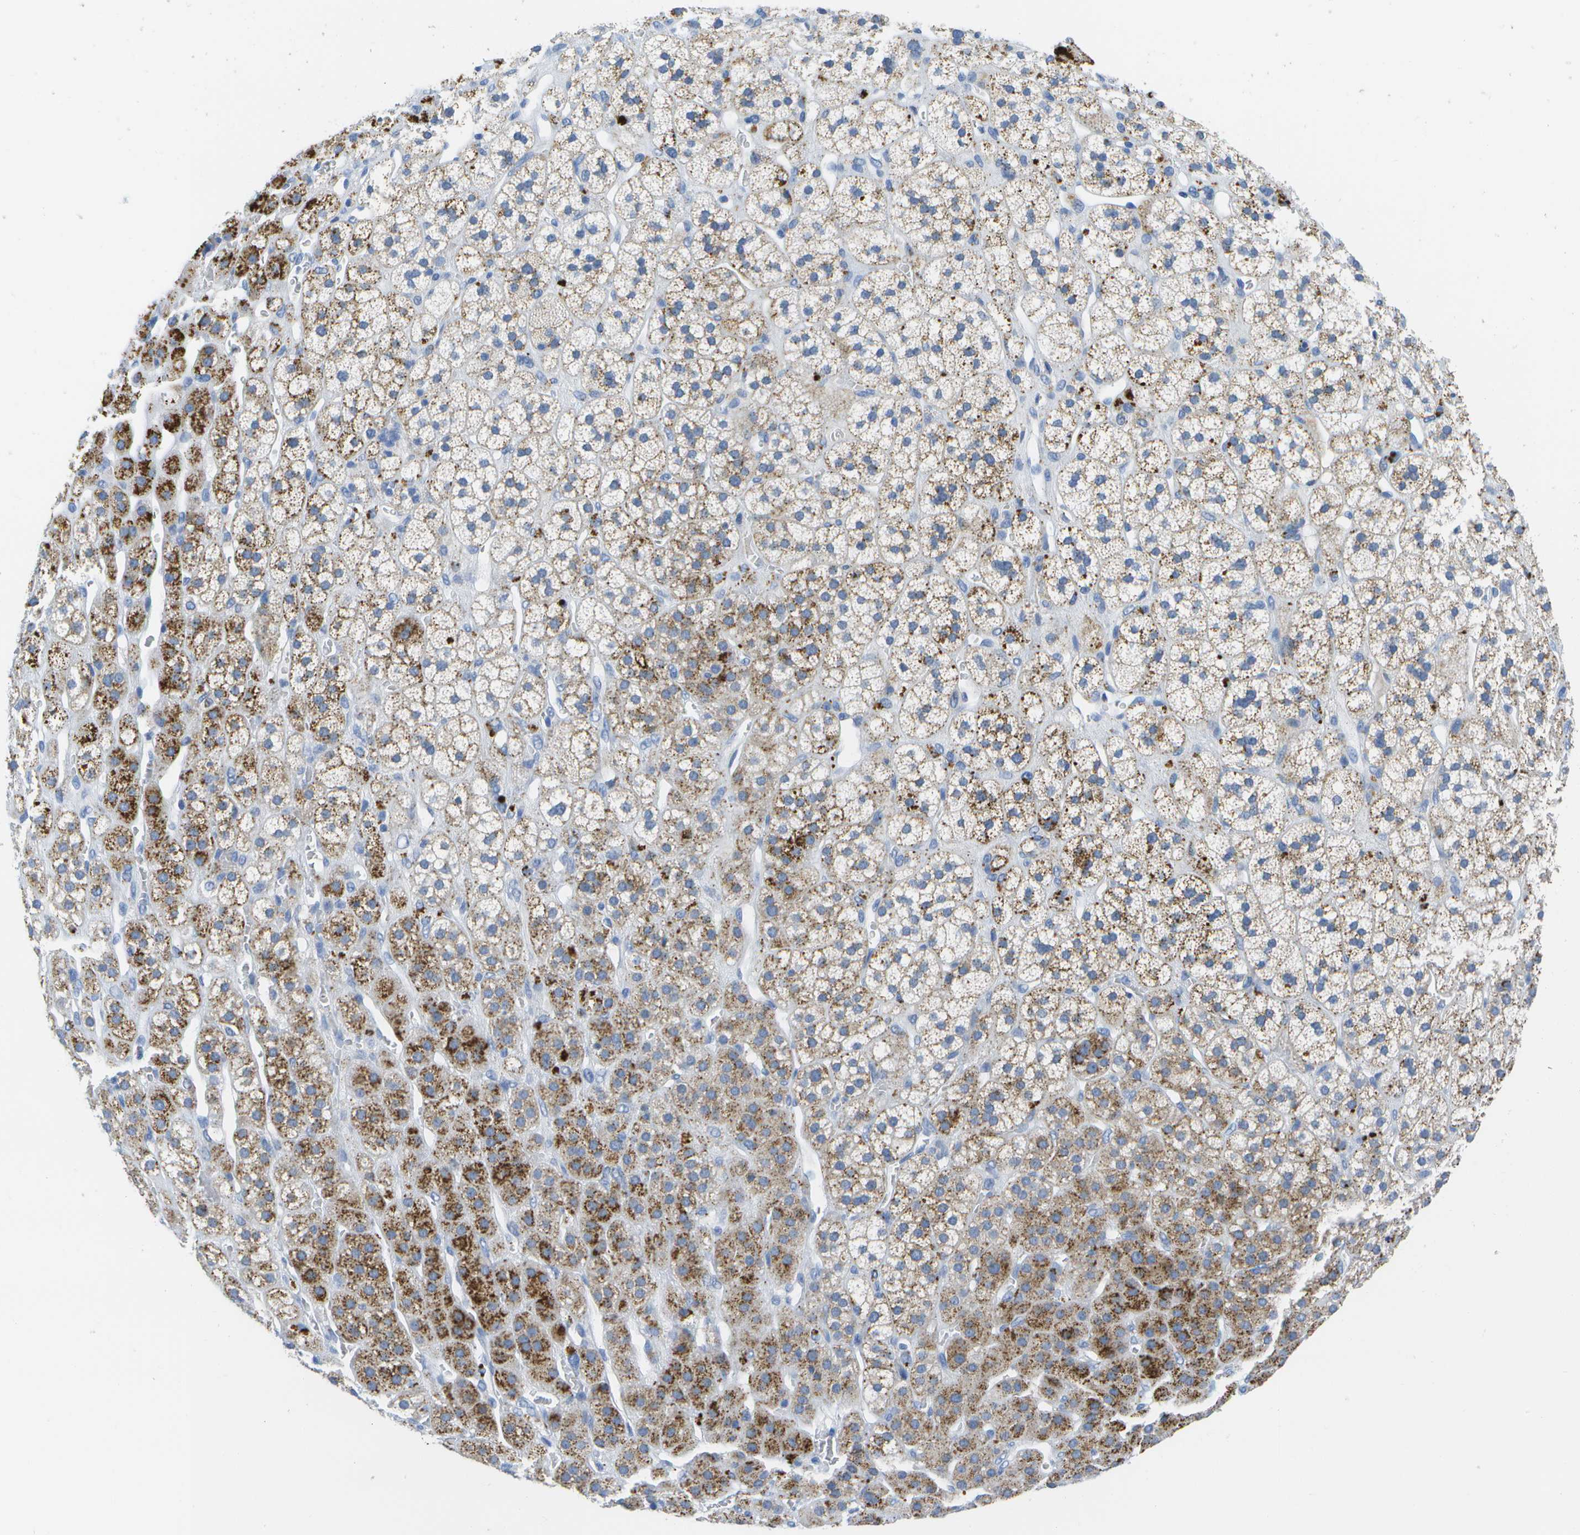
{"staining": {"intensity": "strong", "quantity": "25%-75%", "location": "cytoplasmic/membranous"}, "tissue": "adrenal gland", "cell_type": "Glandular cells", "image_type": "normal", "snomed": [{"axis": "morphology", "description": "Normal tissue, NOS"}, {"axis": "topography", "description": "Adrenal gland"}], "caption": "Human adrenal gland stained with a brown dye demonstrates strong cytoplasmic/membranous positive expression in about 25%-75% of glandular cells.", "gene": "MS4A1", "patient": {"sex": "male", "age": 56}}